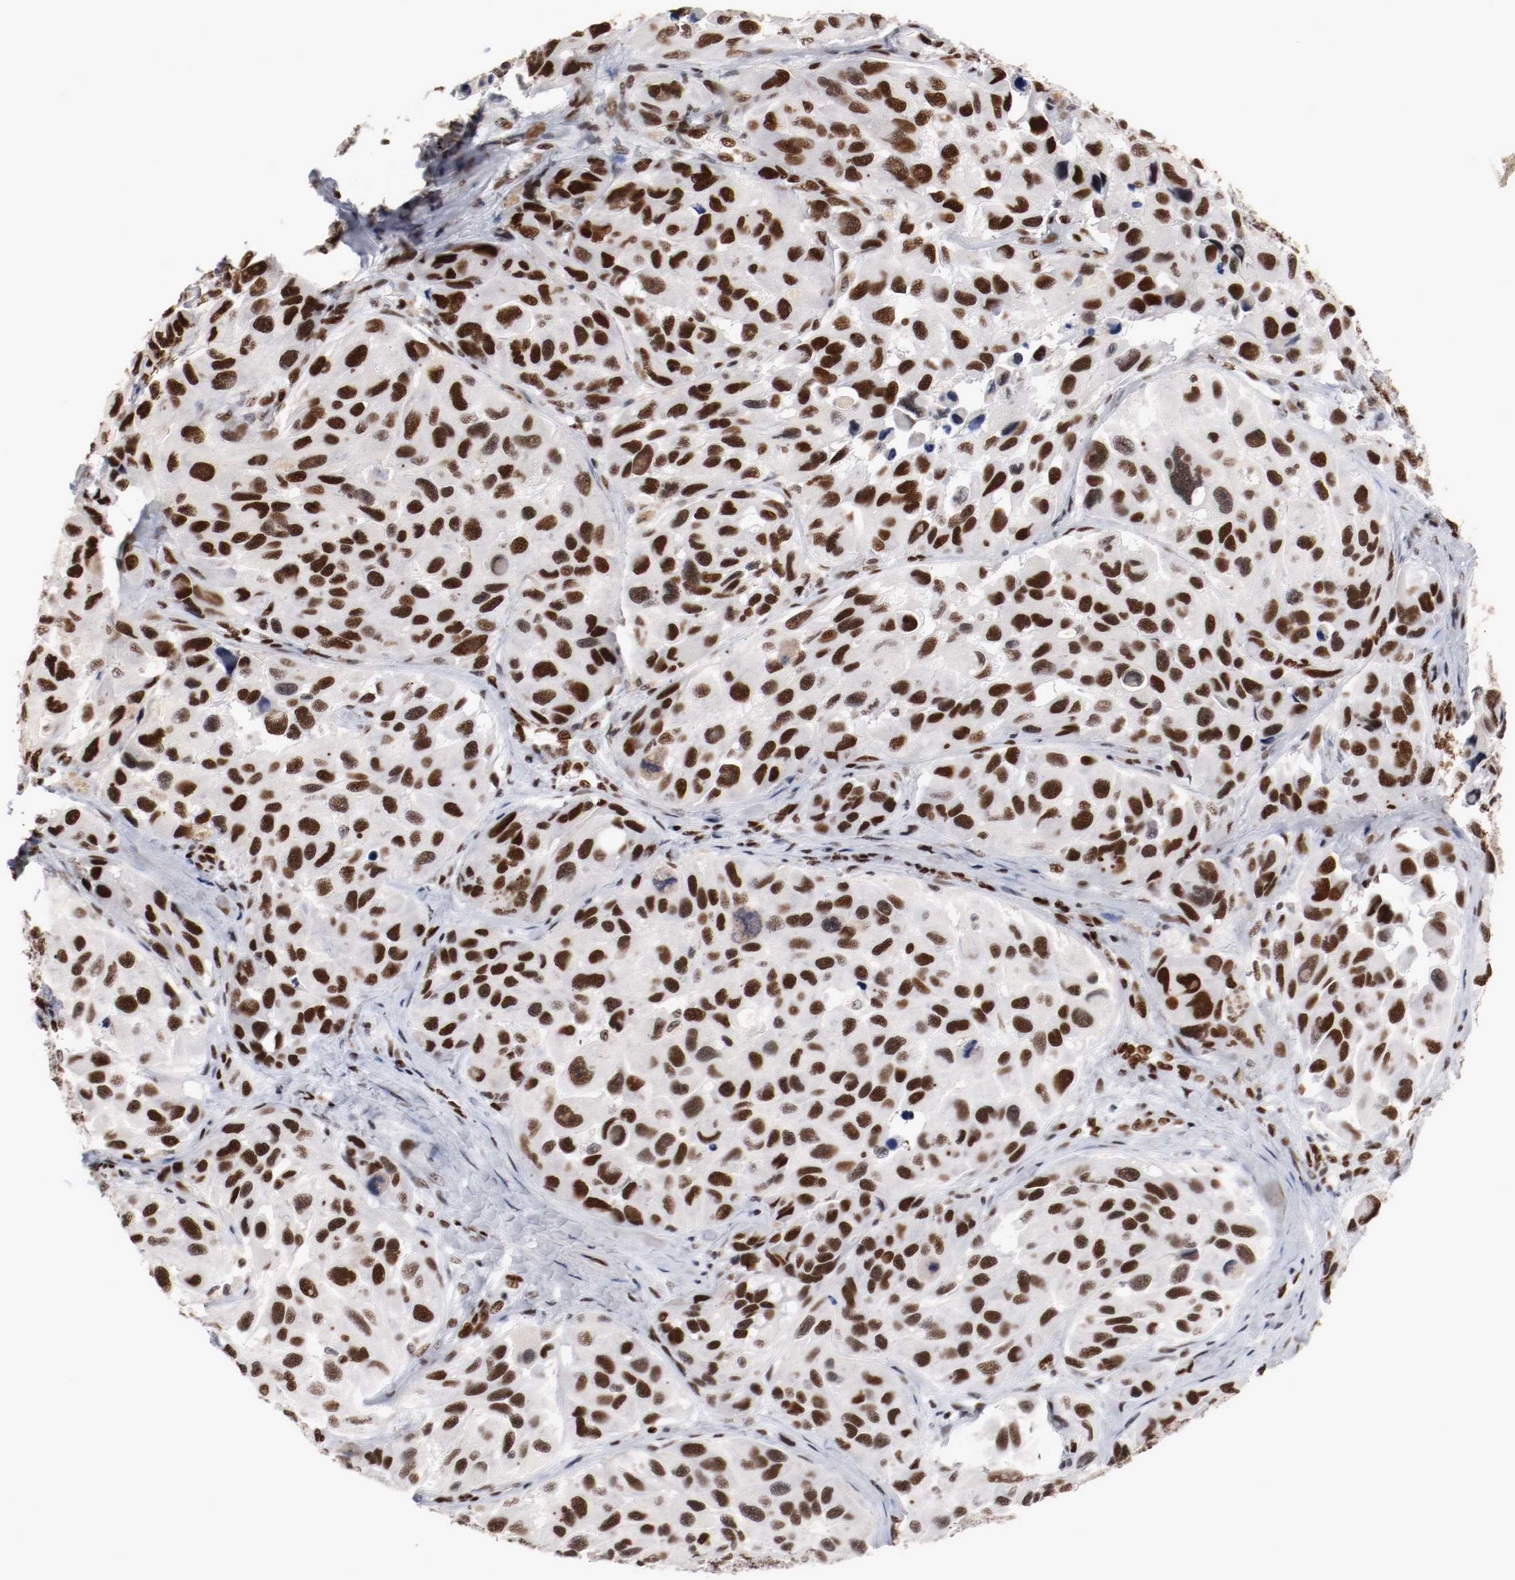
{"staining": {"intensity": "strong", "quantity": ">75%", "location": "nuclear"}, "tissue": "melanoma", "cell_type": "Tumor cells", "image_type": "cancer", "snomed": [{"axis": "morphology", "description": "Malignant melanoma, NOS"}, {"axis": "topography", "description": "Skin"}], "caption": "Human melanoma stained with a protein marker displays strong staining in tumor cells.", "gene": "MEF2D", "patient": {"sex": "female", "age": 73}}